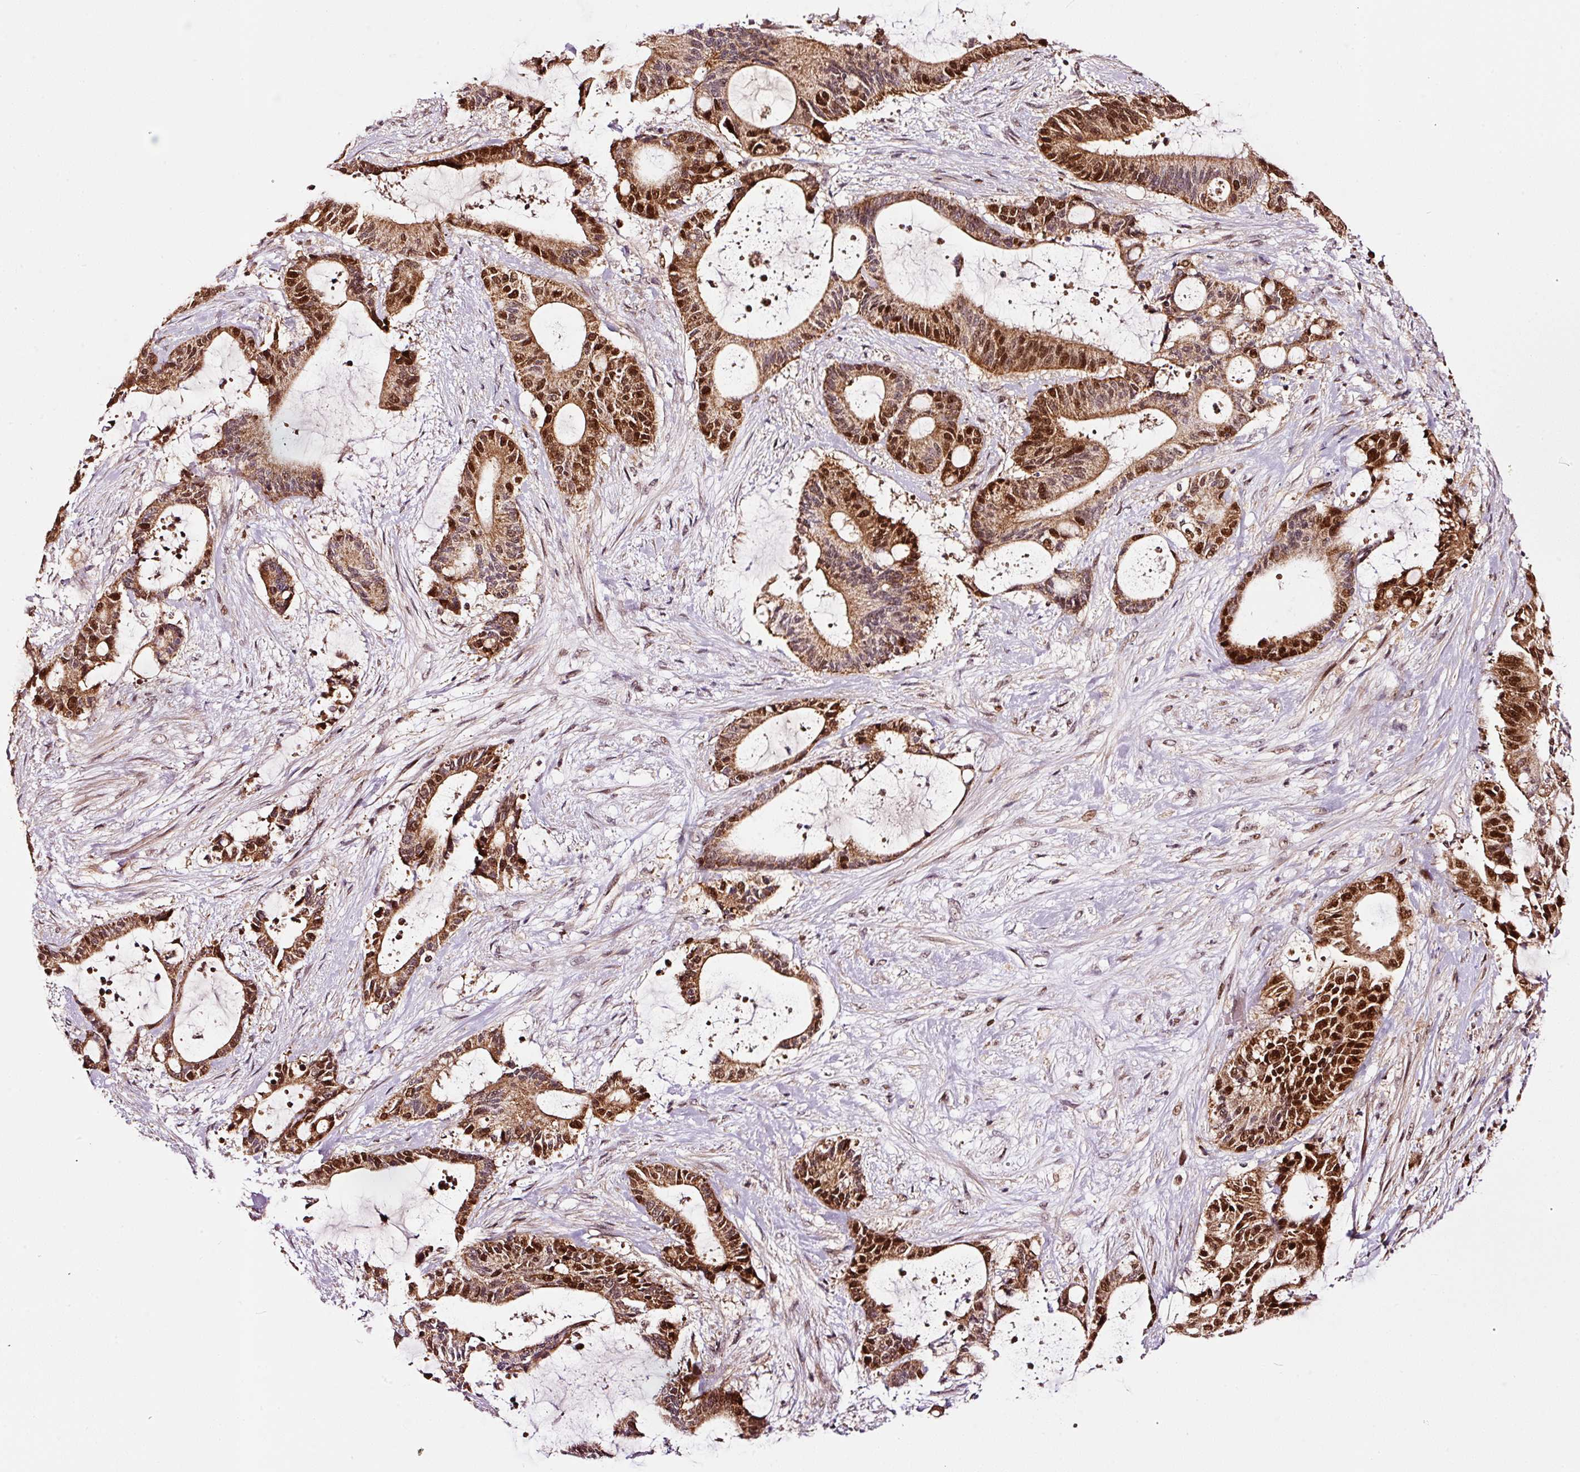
{"staining": {"intensity": "strong", "quantity": ">75%", "location": "cytoplasmic/membranous,nuclear"}, "tissue": "liver cancer", "cell_type": "Tumor cells", "image_type": "cancer", "snomed": [{"axis": "morphology", "description": "Normal tissue, NOS"}, {"axis": "morphology", "description": "Cholangiocarcinoma"}, {"axis": "topography", "description": "Liver"}, {"axis": "topography", "description": "Peripheral nerve tissue"}], "caption": "Cholangiocarcinoma (liver) stained with a brown dye displays strong cytoplasmic/membranous and nuclear positive positivity in about >75% of tumor cells.", "gene": "RFC4", "patient": {"sex": "female", "age": 73}}